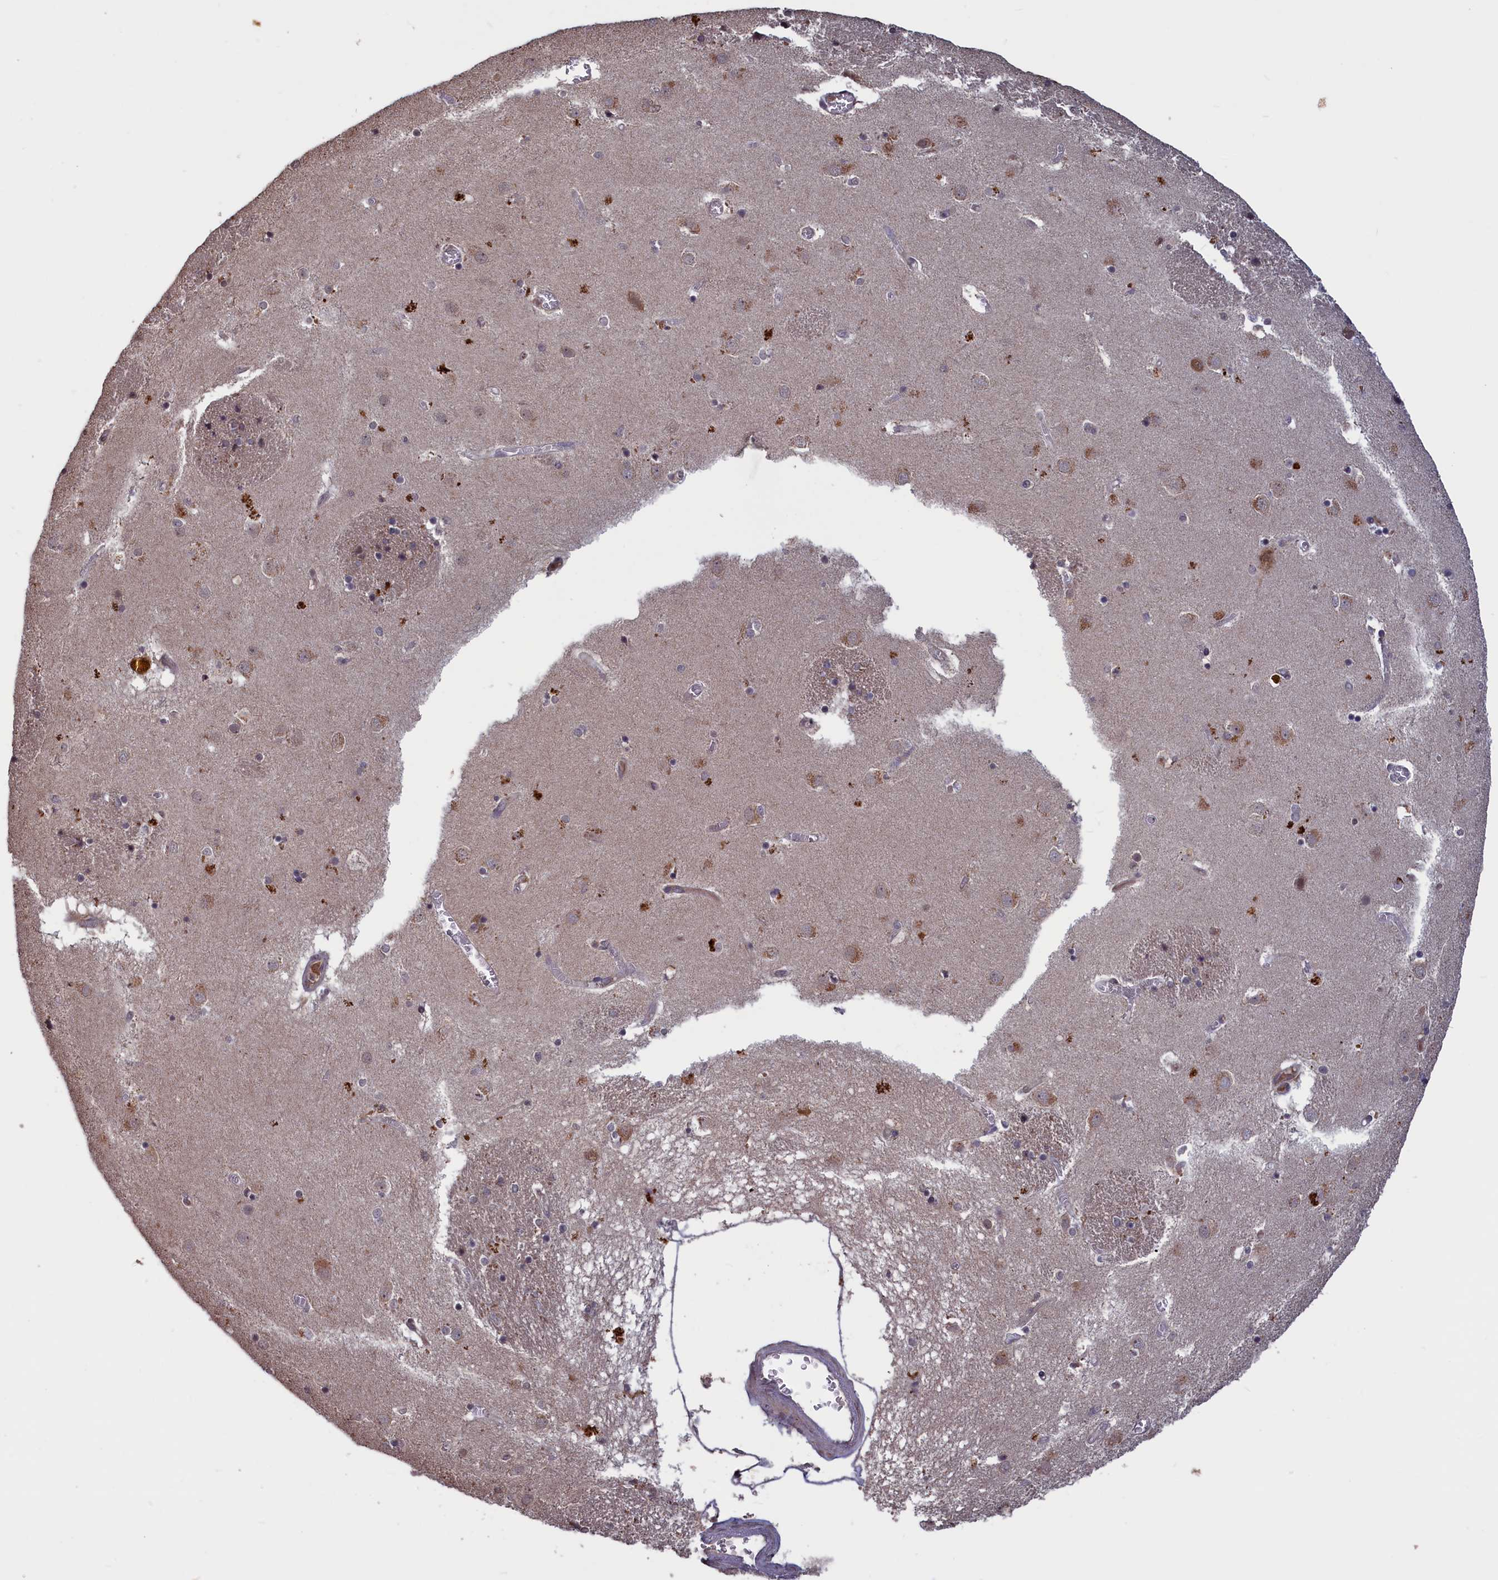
{"staining": {"intensity": "negative", "quantity": "none", "location": "none"}, "tissue": "caudate", "cell_type": "Glial cells", "image_type": "normal", "snomed": [{"axis": "morphology", "description": "Normal tissue, NOS"}, {"axis": "topography", "description": "Lateral ventricle wall"}], "caption": "Immunohistochemical staining of normal caudate shows no significant expression in glial cells. (DAB IHC, high magnification).", "gene": "CACTIN", "patient": {"sex": "male", "age": 70}}